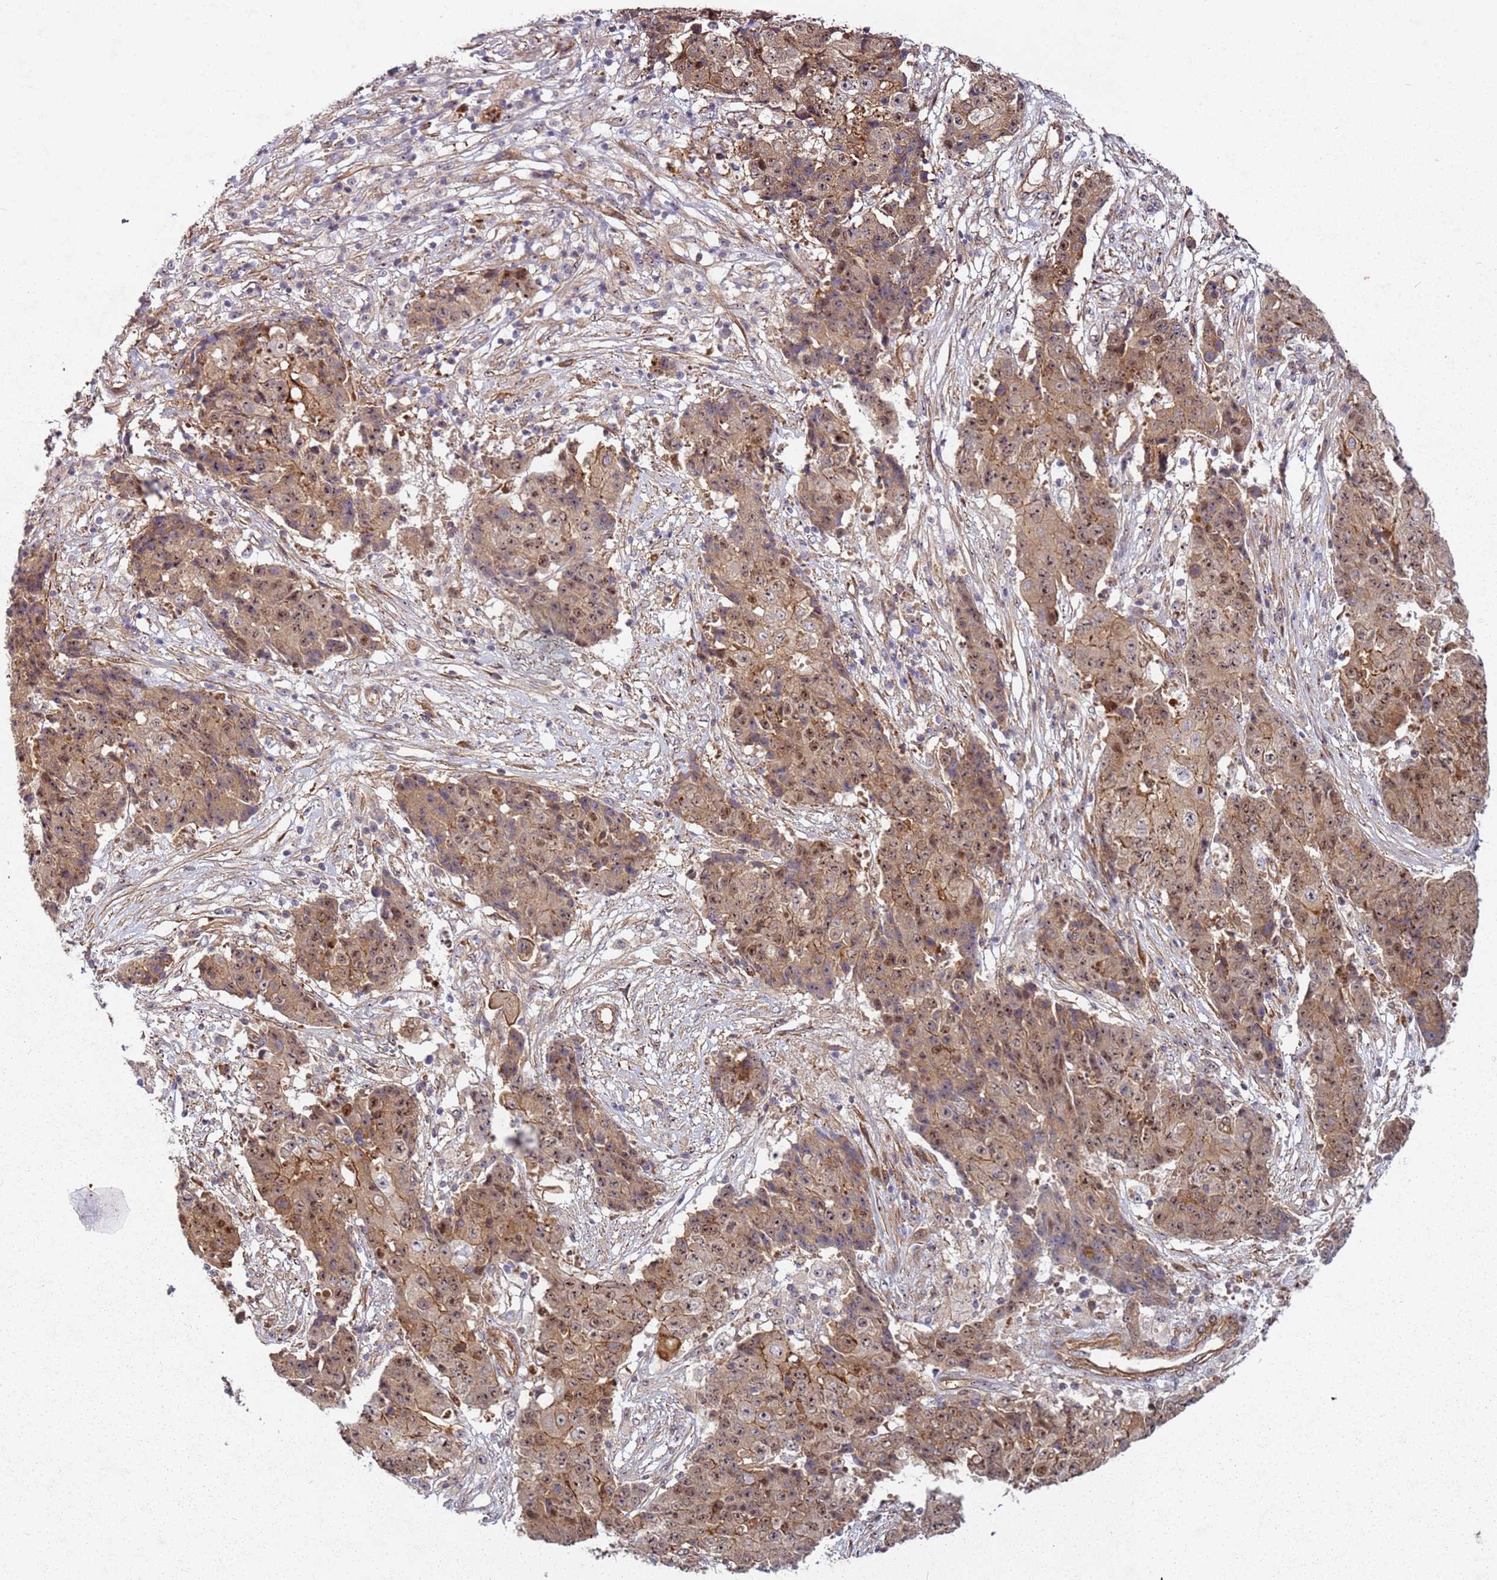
{"staining": {"intensity": "weak", "quantity": ">75%", "location": "cytoplasmic/membranous"}, "tissue": "ovarian cancer", "cell_type": "Tumor cells", "image_type": "cancer", "snomed": [{"axis": "morphology", "description": "Carcinoma, endometroid"}, {"axis": "topography", "description": "Ovary"}], "caption": "Immunohistochemical staining of human ovarian cancer (endometroid carcinoma) exhibits weak cytoplasmic/membranous protein expression in approximately >75% of tumor cells.", "gene": "C2CD4B", "patient": {"sex": "female", "age": 42}}